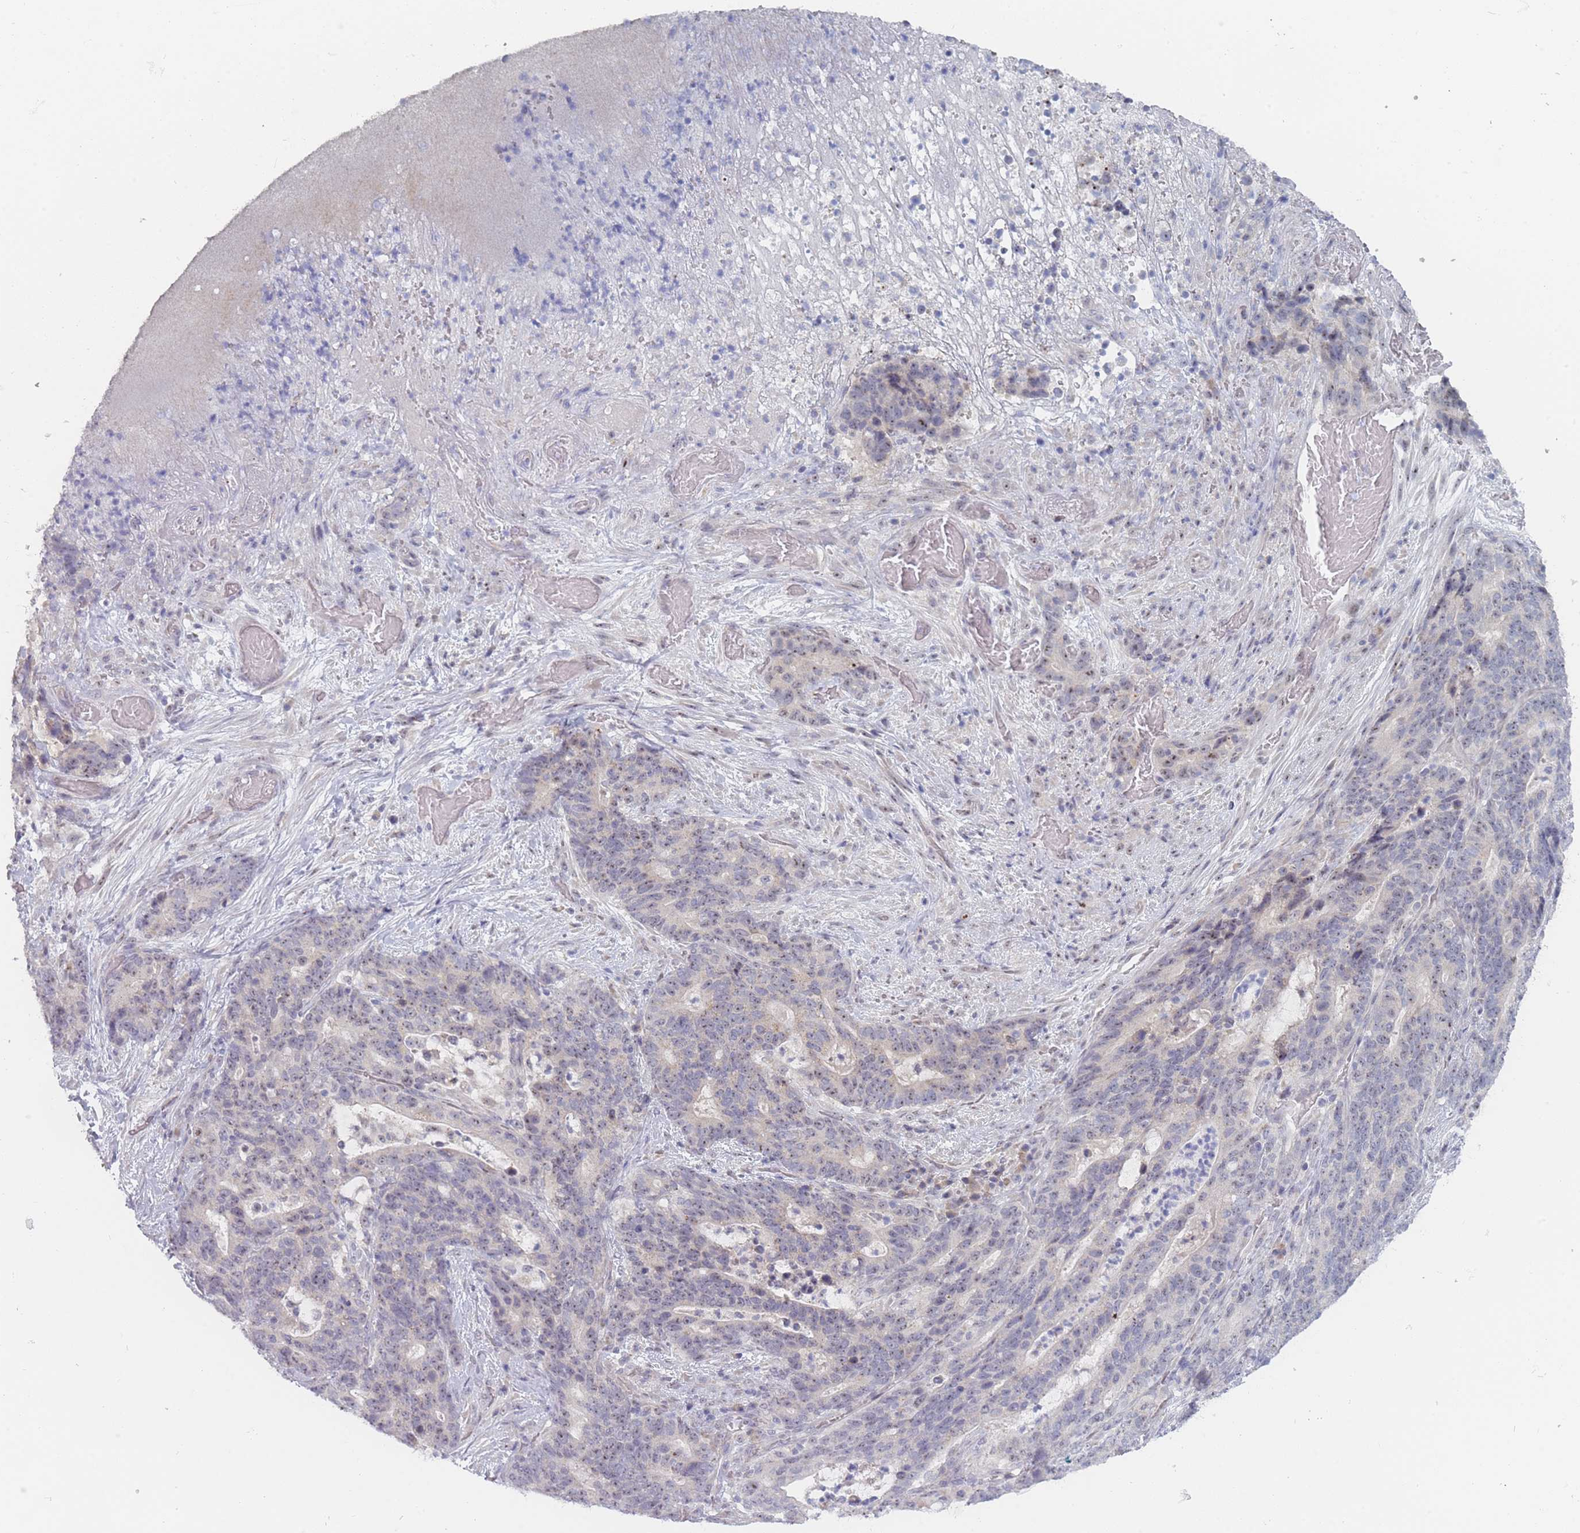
{"staining": {"intensity": "weak", "quantity": "<25%", "location": "nuclear"}, "tissue": "stomach cancer", "cell_type": "Tumor cells", "image_type": "cancer", "snomed": [{"axis": "morphology", "description": "Normal tissue, NOS"}, {"axis": "morphology", "description": "Adenocarcinoma, NOS"}, {"axis": "topography", "description": "Stomach"}], "caption": "Tumor cells show no significant positivity in stomach cancer.", "gene": "RNF8", "patient": {"sex": "female", "age": 64}}